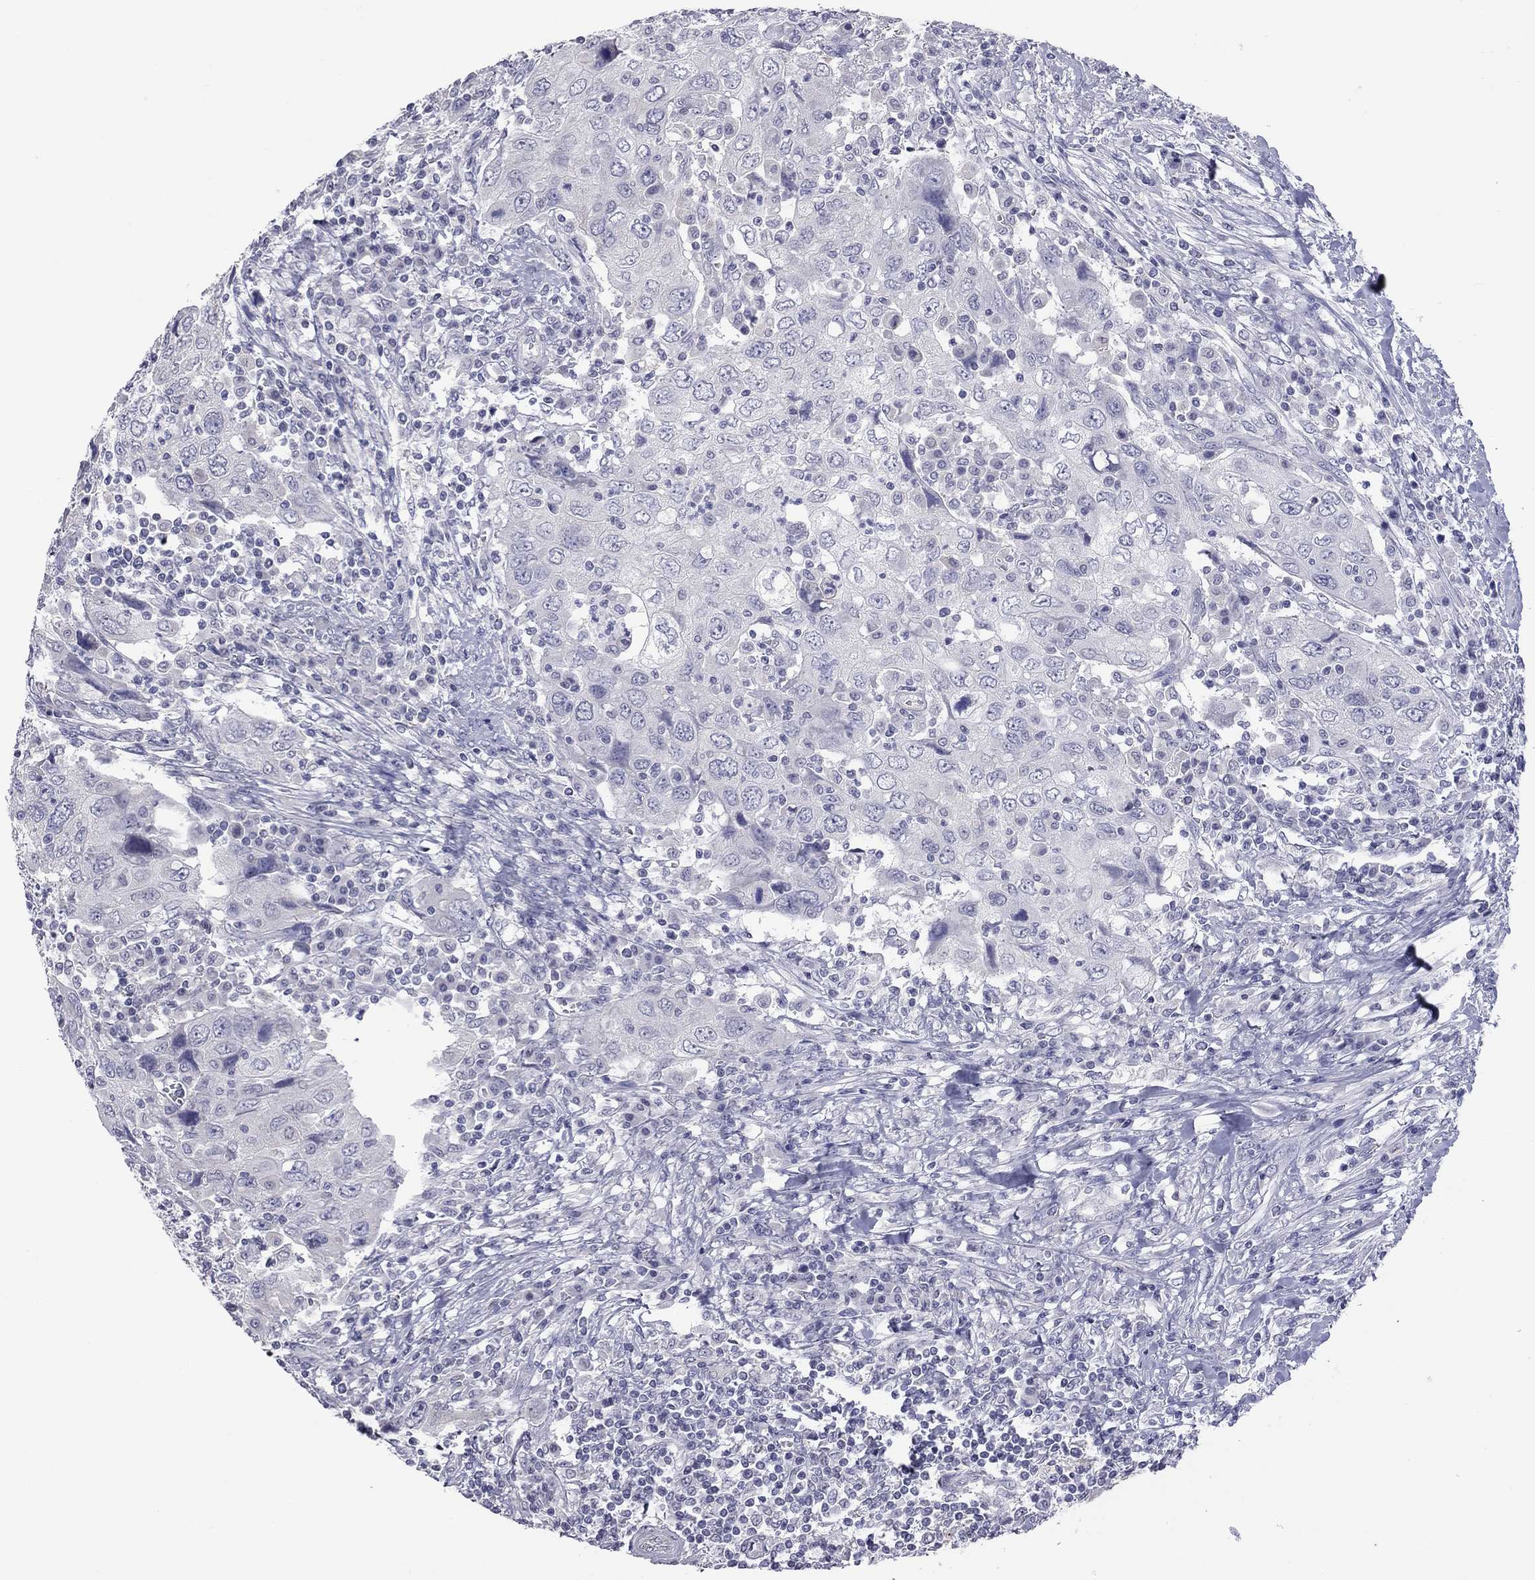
{"staining": {"intensity": "negative", "quantity": "none", "location": "none"}, "tissue": "urothelial cancer", "cell_type": "Tumor cells", "image_type": "cancer", "snomed": [{"axis": "morphology", "description": "Urothelial carcinoma, High grade"}, {"axis": "topography", "description": "Urinary bladder"}], "caption": "This is an IHC image of high-grade urothelial carcinoma. There is no expression in tumor cells.", "gene": "HYLS1", "patient": {"sex": "male", "age": 76}}